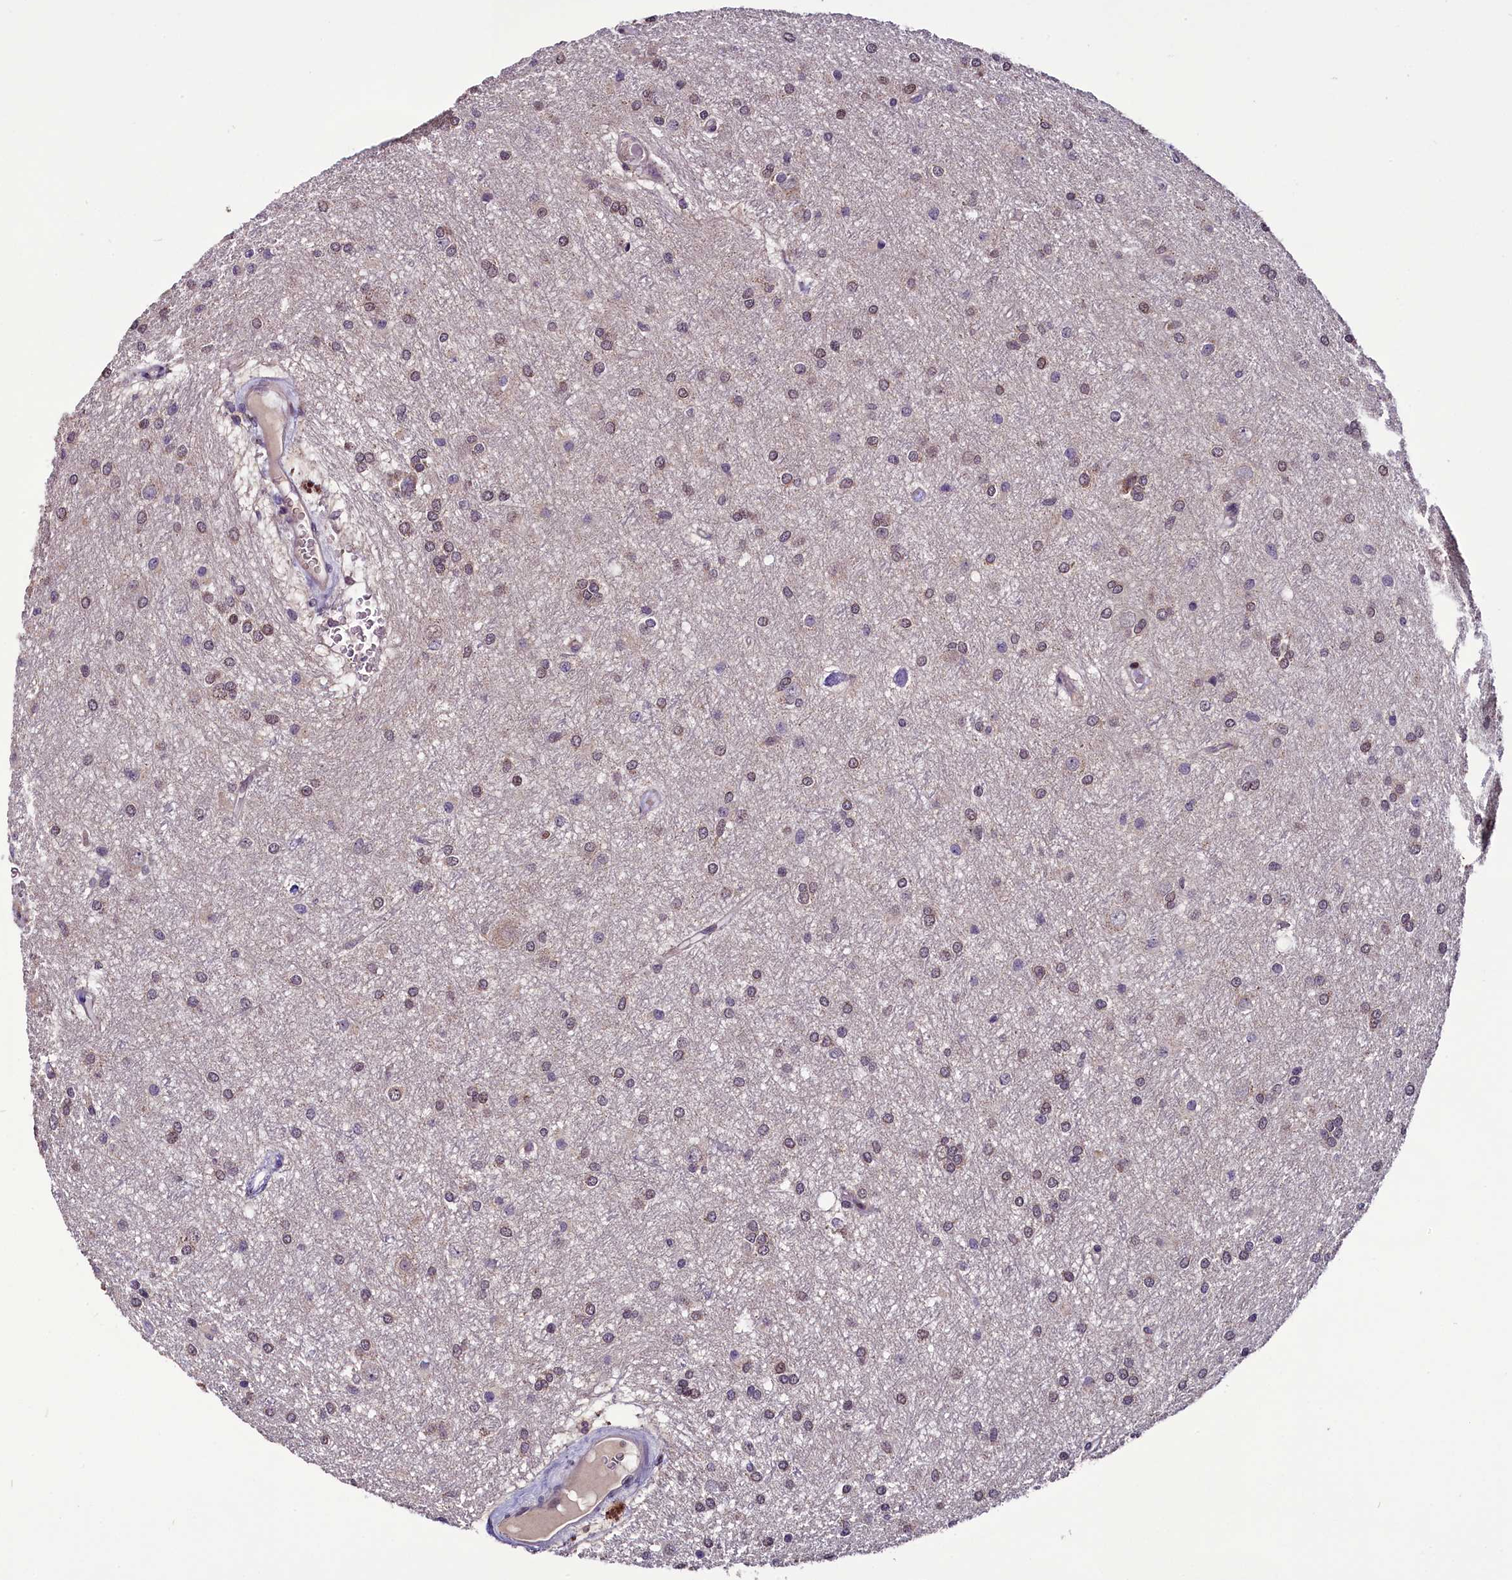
{"staining": {"intensity": "weak", "quantity": ">75%", "location": "nuclear"}, "tissue": "glioma", "cell_type": "Tumor cells", "image_type": "cancer", "snomed": [{"axis": "morphology", "description": "Glioma, malignant, High grade"}, {"axis": "topography", "description": "Brain"}], "caption": "High-magnification brightfield microscopy of glioma stained with DAB (3,3'-diaminobenzidine) (brown) and counterstained with hematoxylin (blue). tumor cells exhibit weak nuclear staining is present in about>75% of cells. (Stains: DAB (3,3'-diaminobenzidine) in brown, nuclei in blue, Microscopy: brightfield microscopy at high magnification).", "gene": "RPUSD2", "patient": {"sex": "female", "age": 50}}